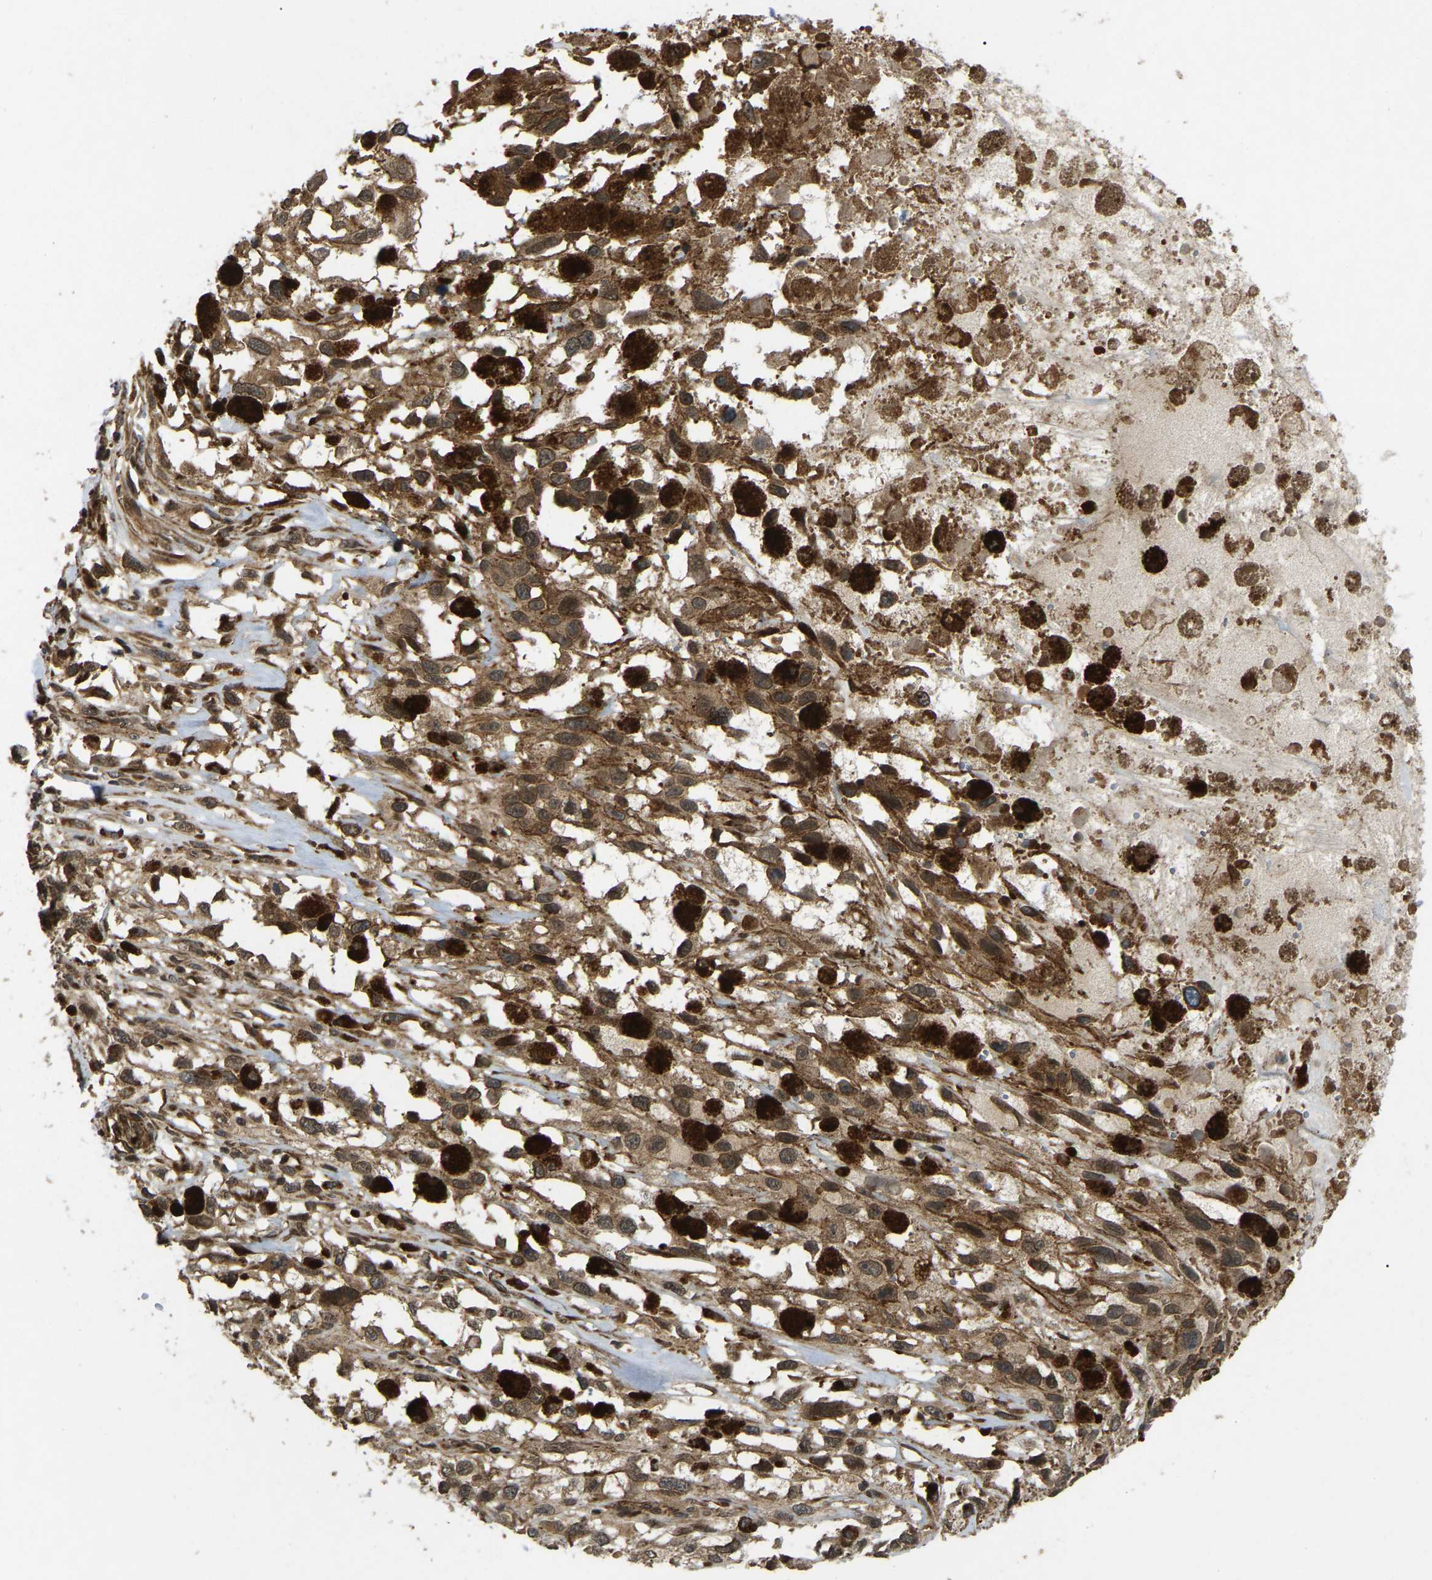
{"staining": {"intensity": "moderate", "quantity": ">75%", "location": "cytoplasmic/membranous,nuclear"}, "tissue": "melanoma", "cell_type": "Tumor cells", "image_type": "cancer", "snomed": [{"axis": "morphology", "description": "Malignant melanoma, Metastatic site"}, {"axis": "topography", "description": "Lymph node"}], "caption": "A medium amount of moderate cytoplasmic/membranous and nuclear positivity is identified in about >75% of tumor cells in melanoma tissue.", "gene": "KIAA1549", "patient": {"sex": "male", "age": 59}}